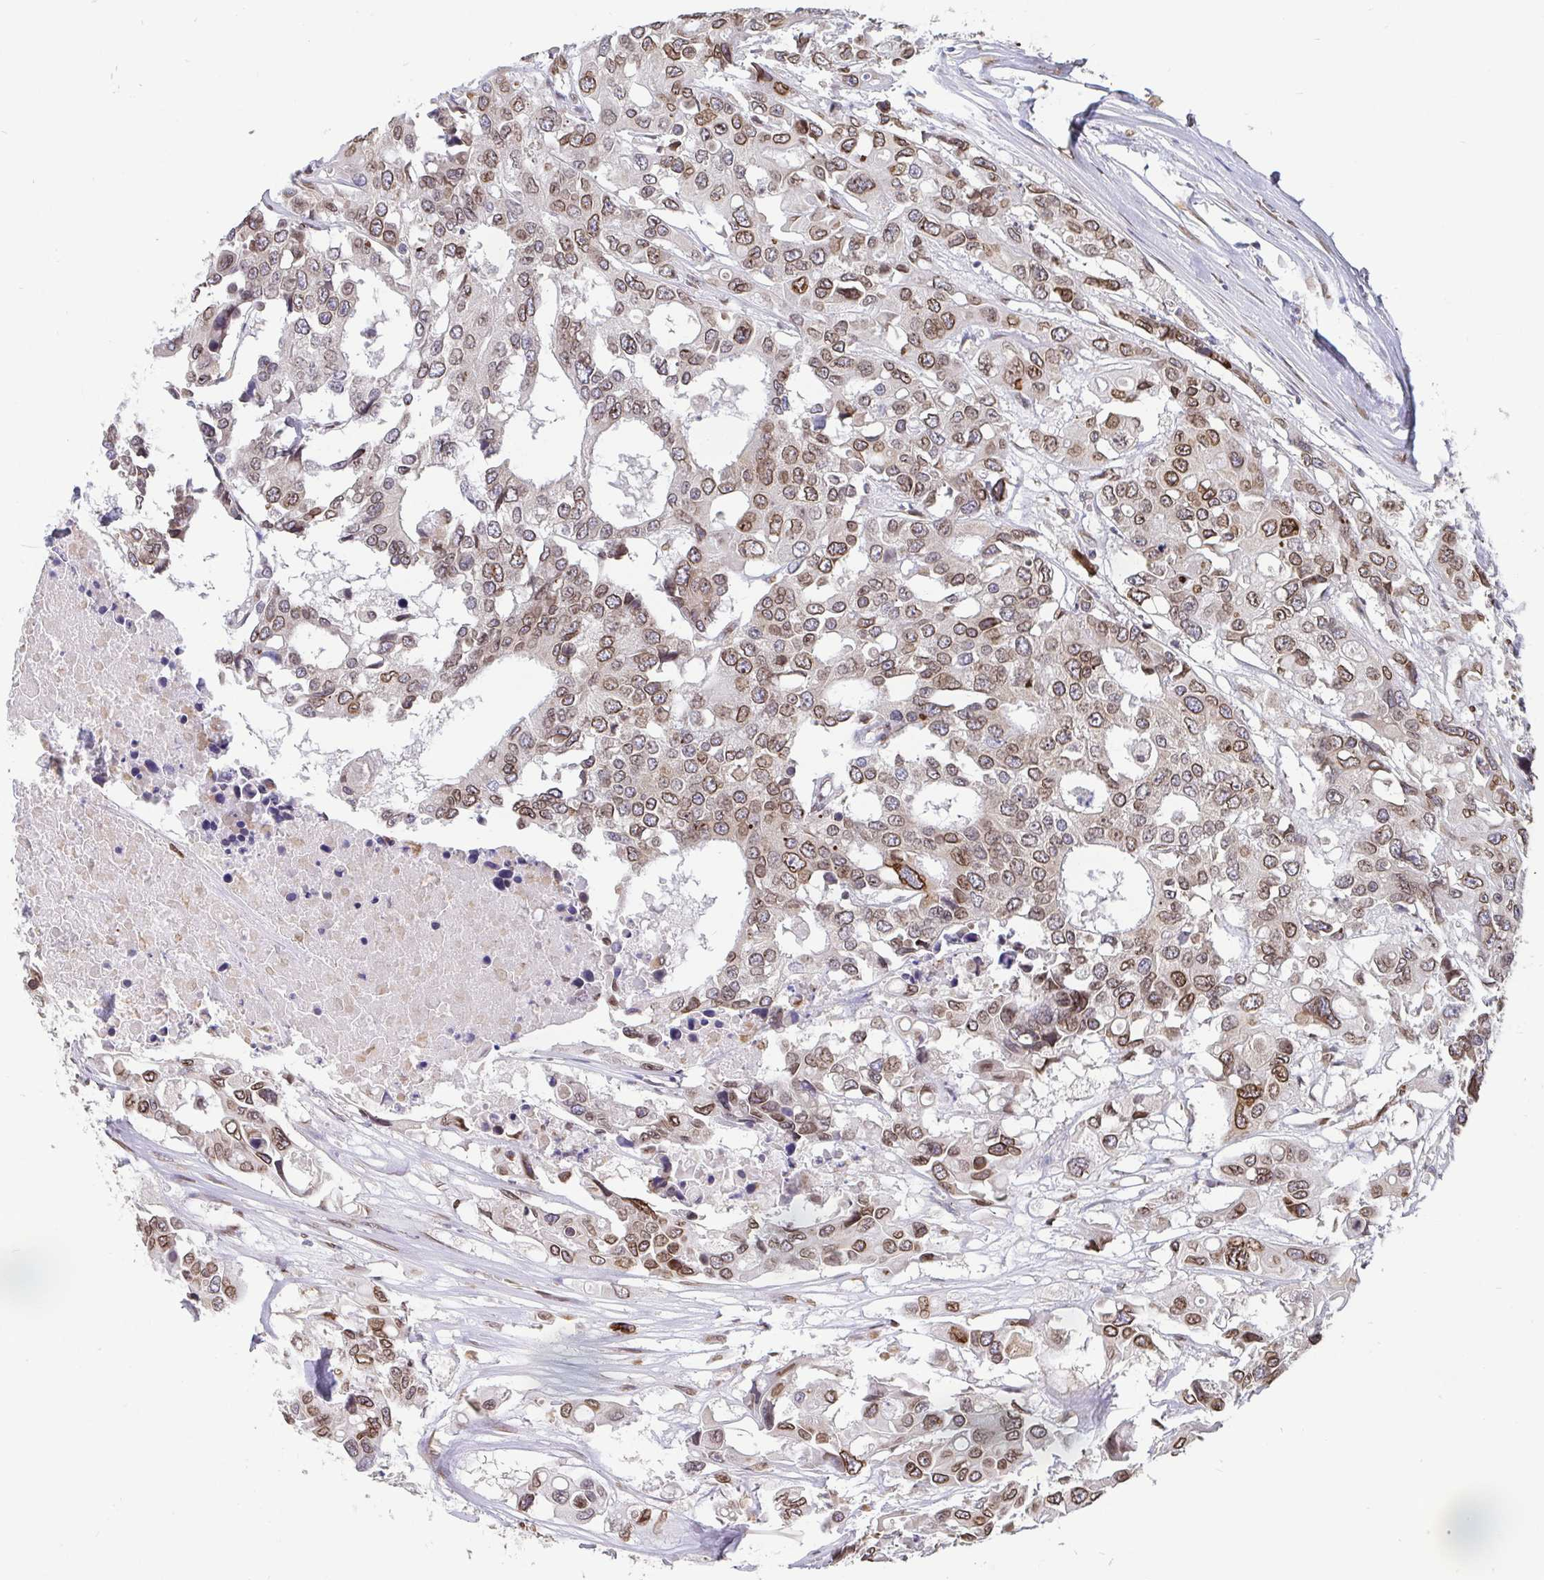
{"staining": {"intensity": "moderate", "quantity": ">75%", "location": "cytoplasmic/membranous,nuclear"}, "tissue": "colorectal cancer", "cell_type": "Tumor cells", "image_type": "cancer", "snomed": [{"axis": "morphology", "description": "Adenocarcinoma, NOS"}, {"axis": "topography", "description": "Colon"}], "caption": "Tumor cells display medium levels of moderate cytoplasmic/membranous and nuclear positivity in about >75% of cells in human colorectal cancer (adenocarcinoma). (brown staining indicates protein expression, while blue staining denotes nuclei).", "gene": "EMD", "patient": {"sex": "male", "age": 77}}